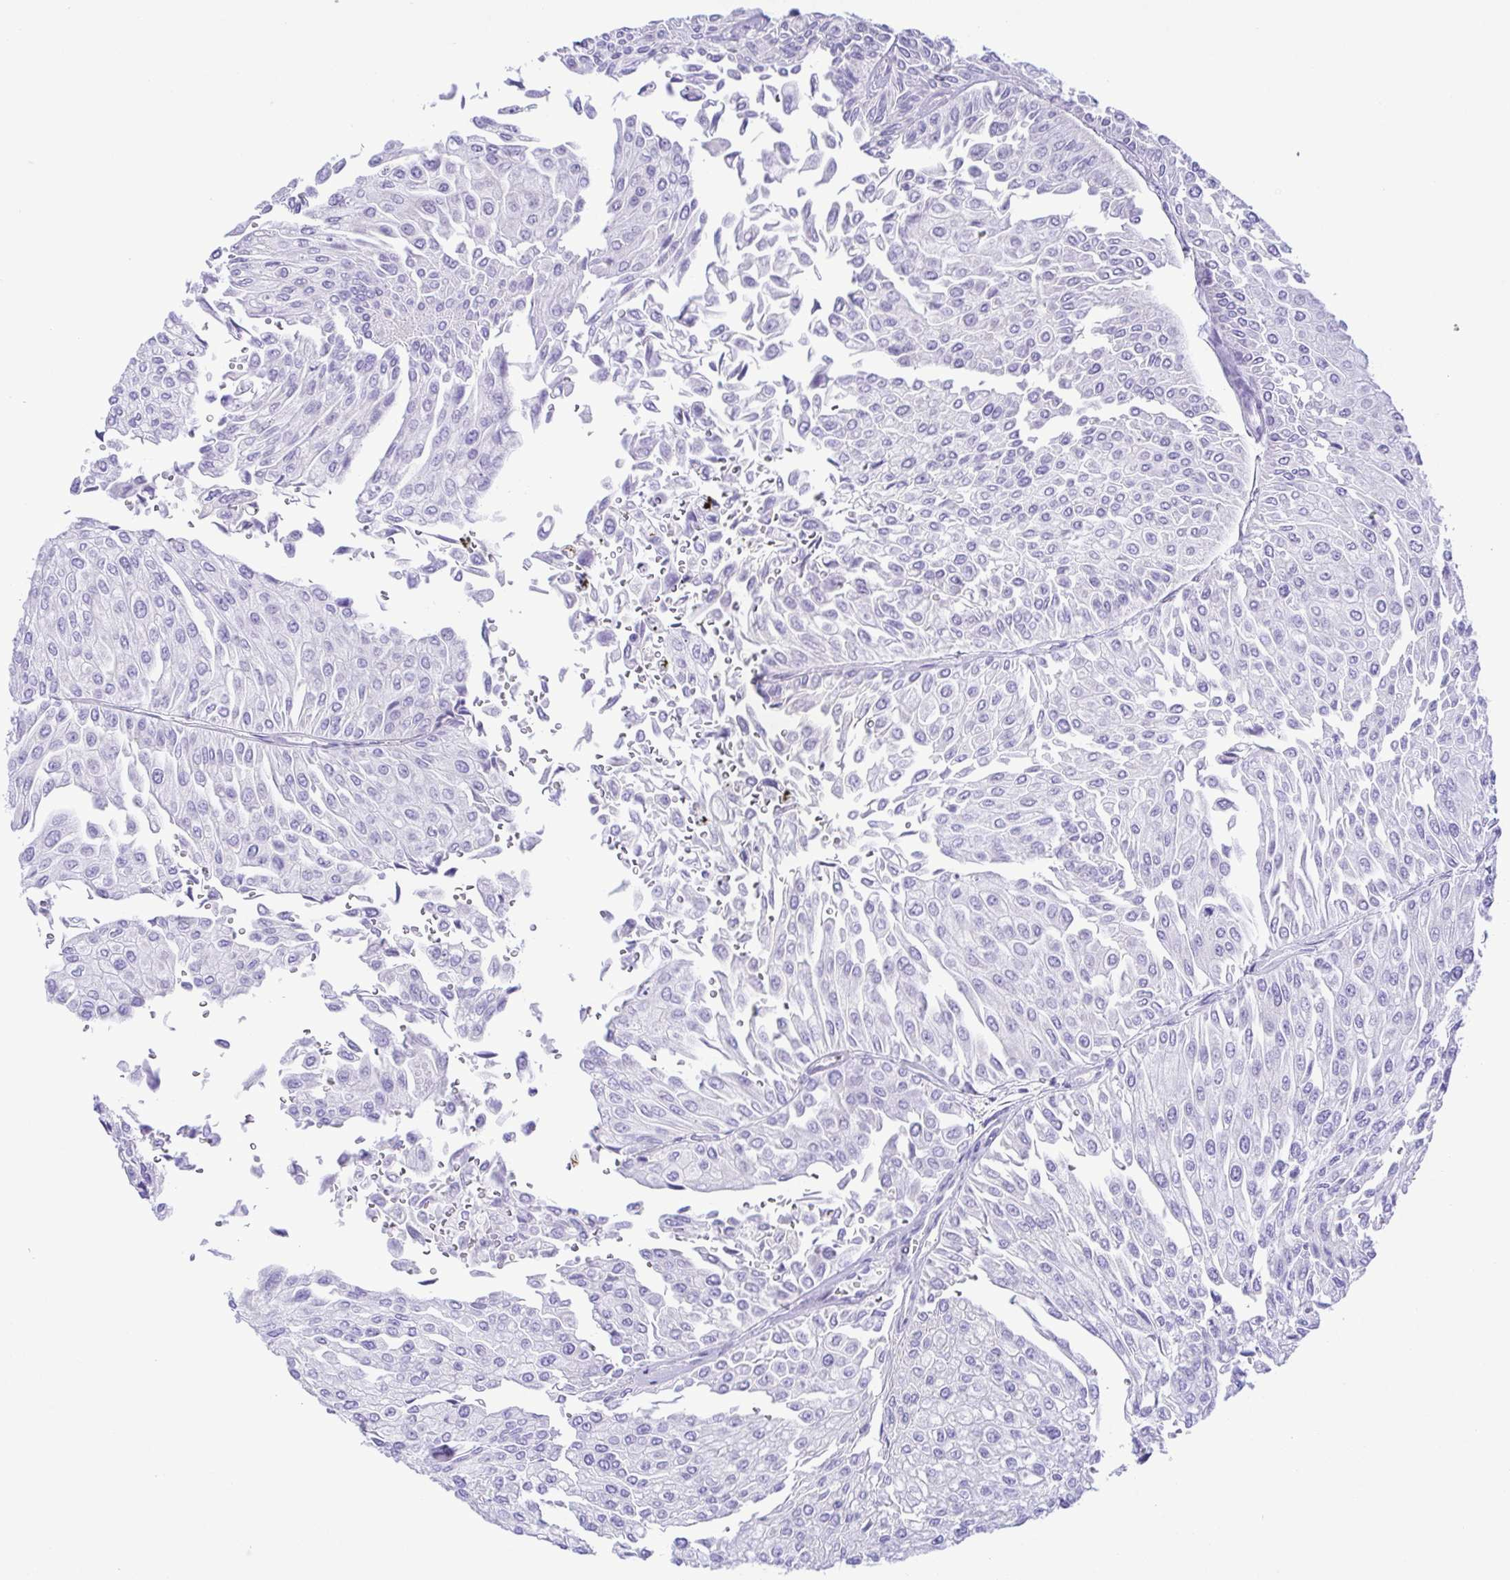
{"staining": {"intensity": "negative", "quantity": "none", "location": "none"}, "tissue": "urothelial cancer", "cell_type": "Tumor cells", "image_type": "cancer", "snomed": [{"axis": "morphology", "description": "Urothelial carcinoma, NOS"}, {"axis": "topography", "description": "Urinary bladder"}], "caption": "Immunohistochemistry (IHC) image of neoplastic tissue: transitional cell carcinoma stained with DAB (3,3'-diaminobenzidine) demonstrates no significant protein expression in tumor cells.", "gene": "GPR182", "patient": {"sex": "male", "age": 67}}